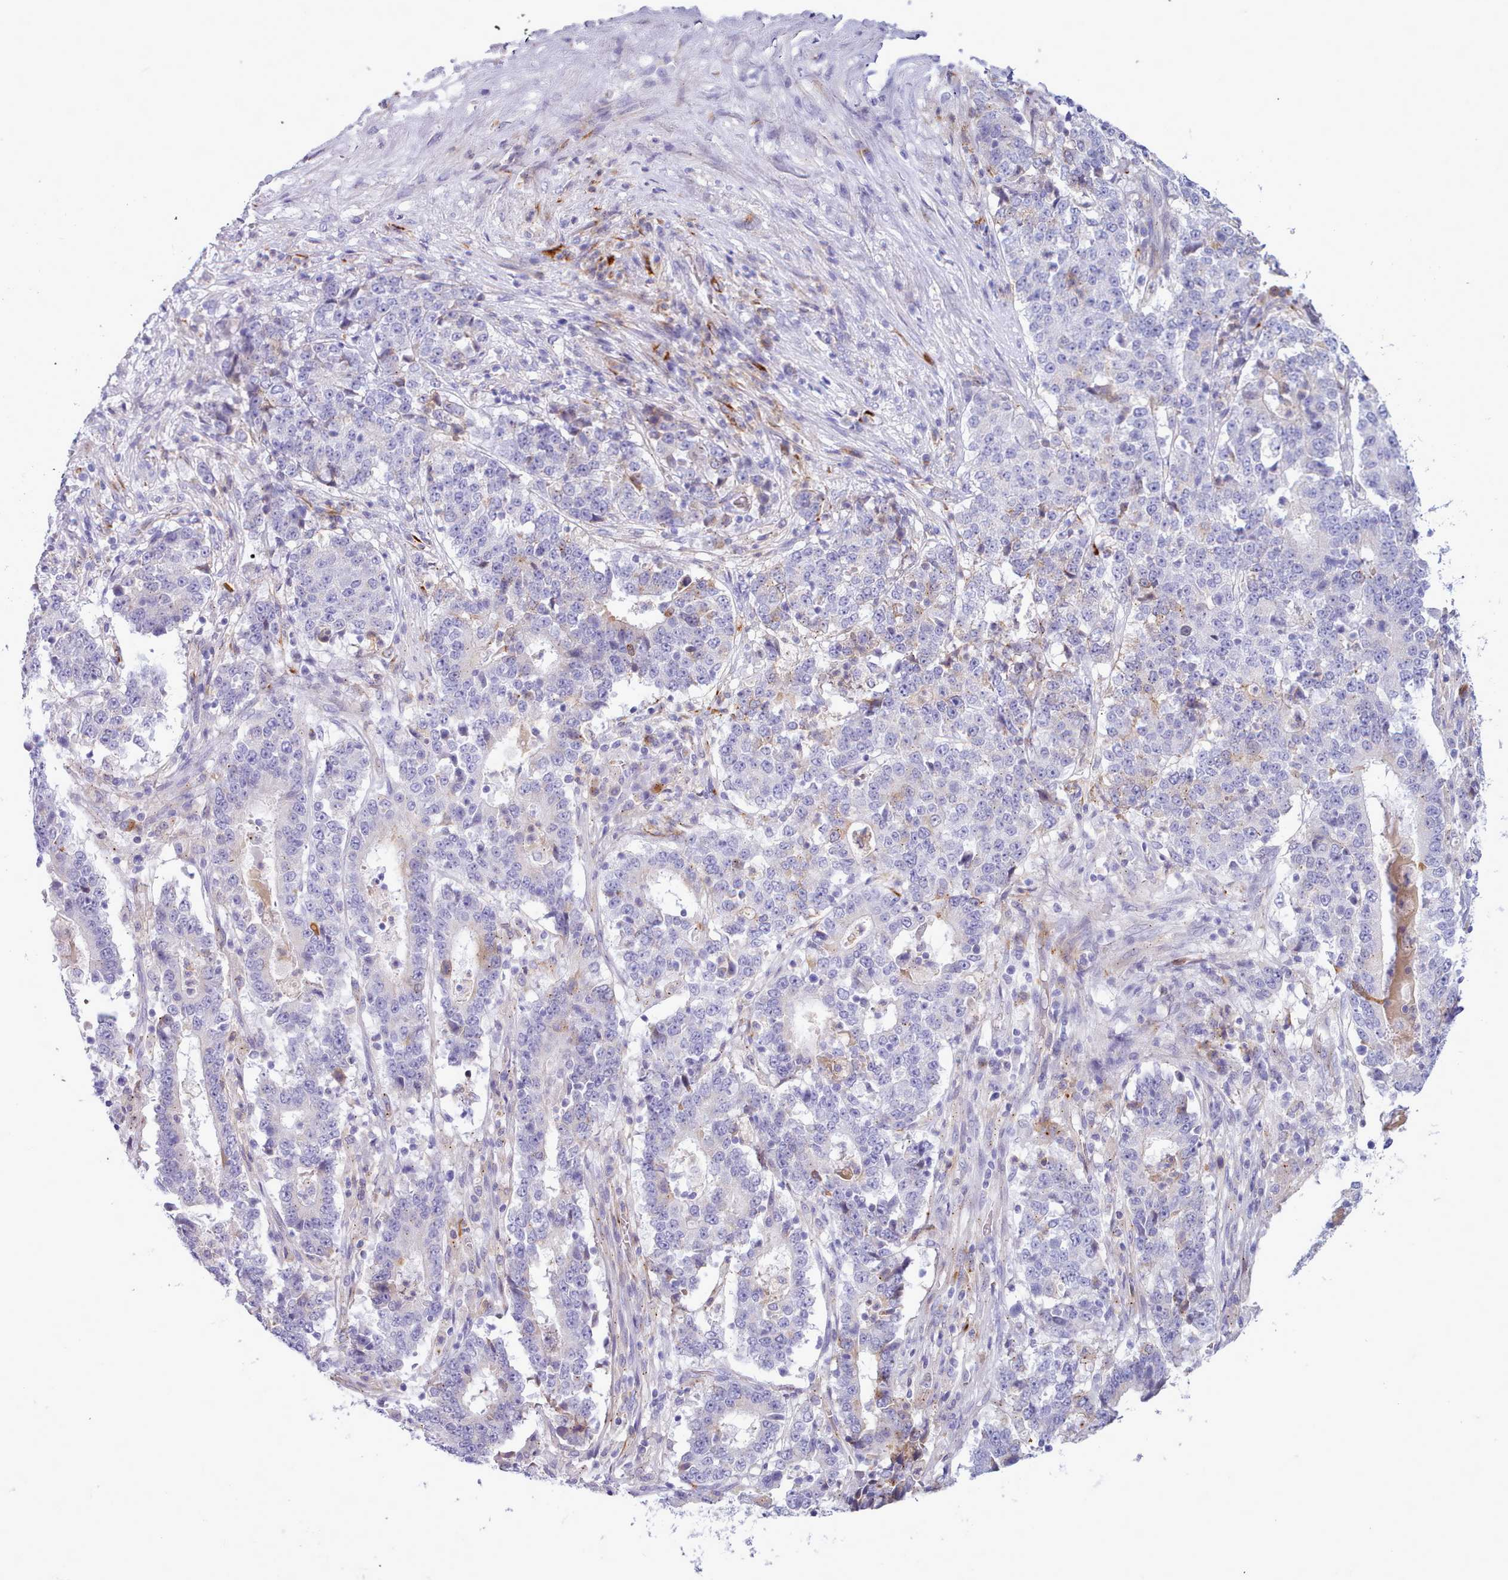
{"staining": {"intensity": "negative", "quantity": "none", "location": "none"}, "tissue": "stomach cancer", "cell_type": "Tumor cells", "image_type": "cancer", "snomed": [{"axis": "morphology", "description": "Adenocarcinoma, NOS"}, {"axis": "topography", "description": "Stomach"}], "caption": "High magnification brightfield microscopy of stomach adenocarcinoma stained with DAB (brown) and counterstained with hematoxylin (blue): tumor cells show no significant expression.", "gene": "NKX1-2", "patient": {"sex": "male", "age": 59}}